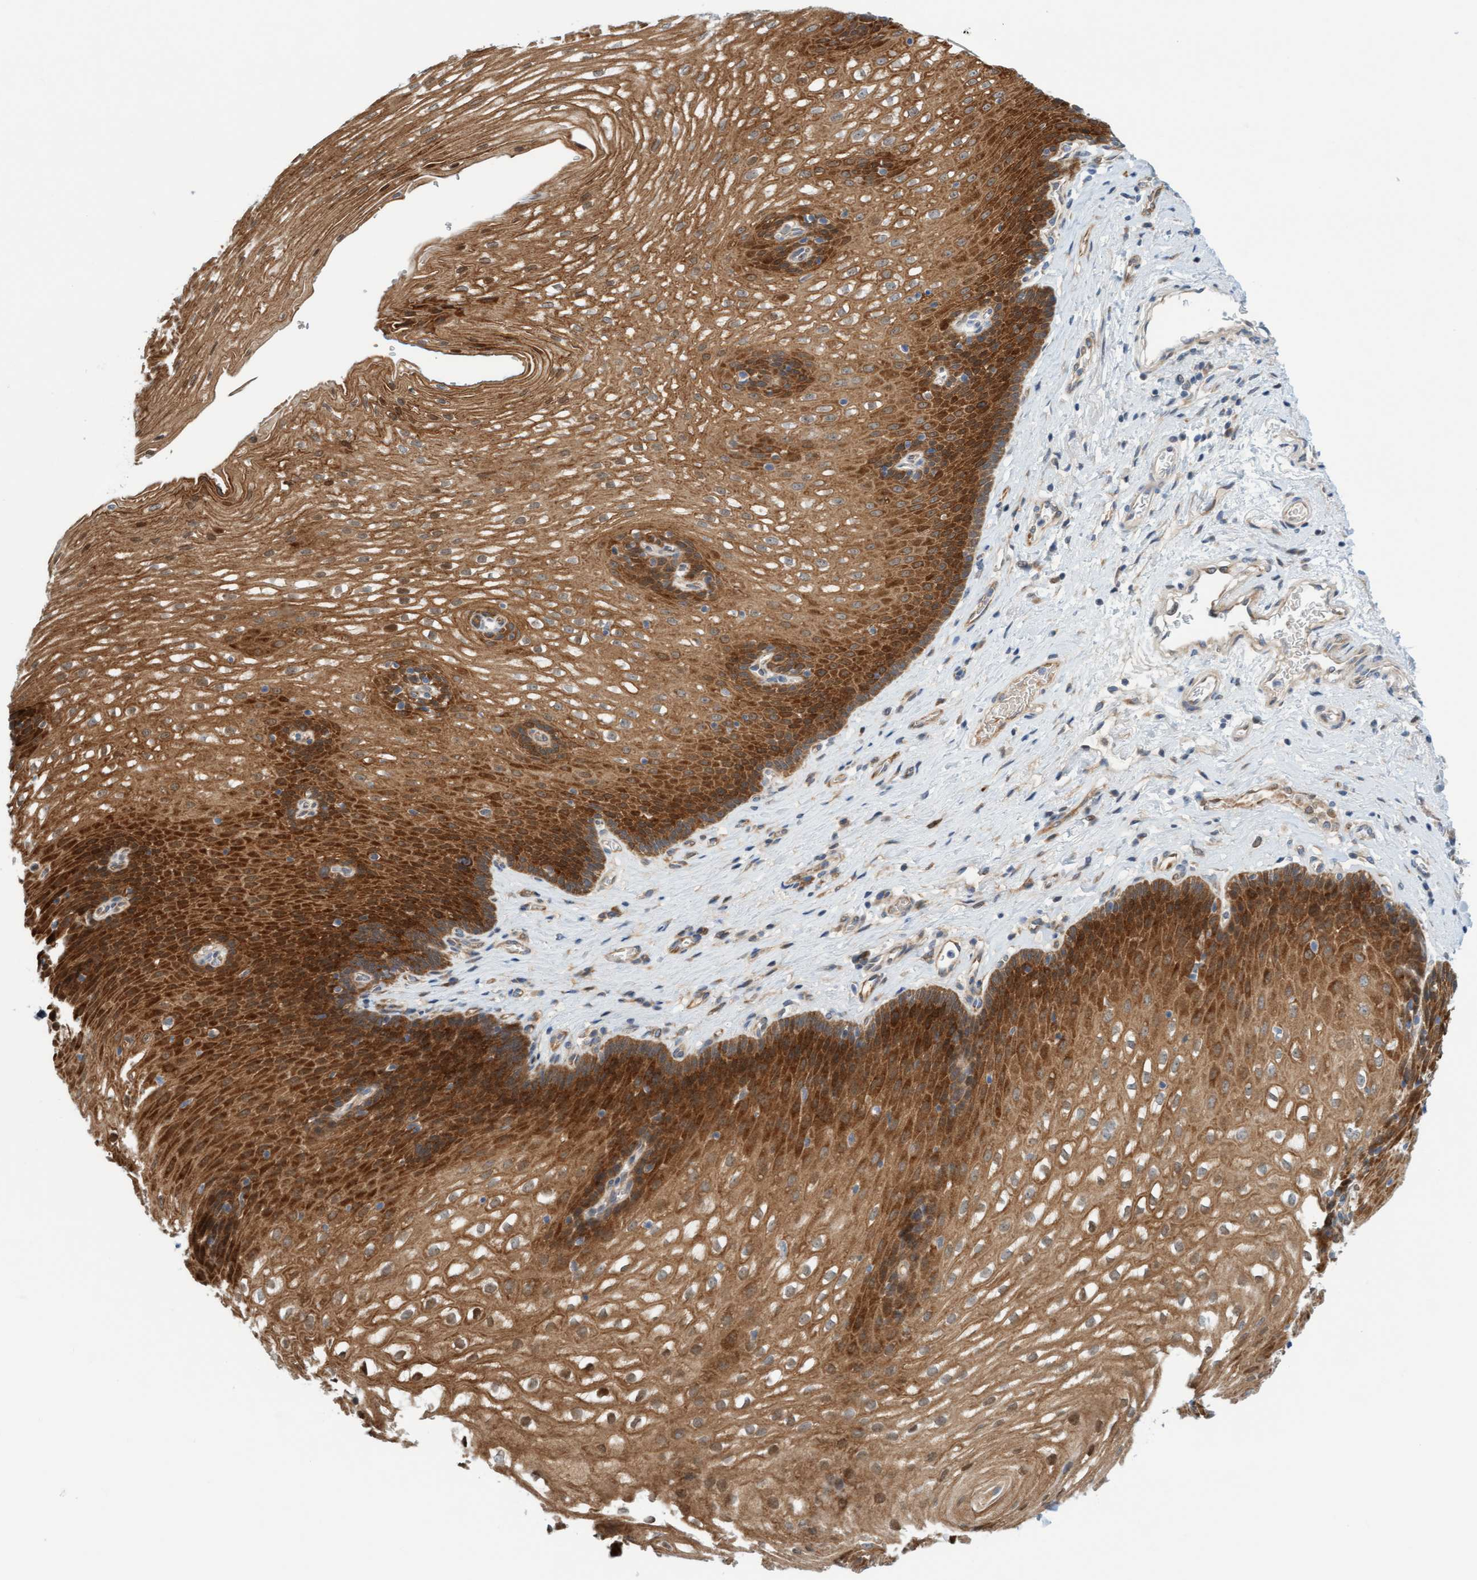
{"staining": {"intensity": "strong", "quantity": ">75%", "location": "cytoplasmic/membranous"}, "tissue": "esophagus", "cell_type": "Squamous epithelial cells", "image_type": "normal", "snomed": [{"axis": "morphology", "description": "Normal tissue, NOS"}, {"axis": "topography", "description": "Esophagus"}], "caption": "Protein expression analysis of normal esophagus displays strong cytoplasmic/membranous positivity in approximately >75% of squamous epithelial cells. (DAB (3,3'-diaminobenzidine) IHC with brightfield microscopy, high magnification).", "gene": "EIF4EBP1", "patient": {"sex": "male", "age": 48}}